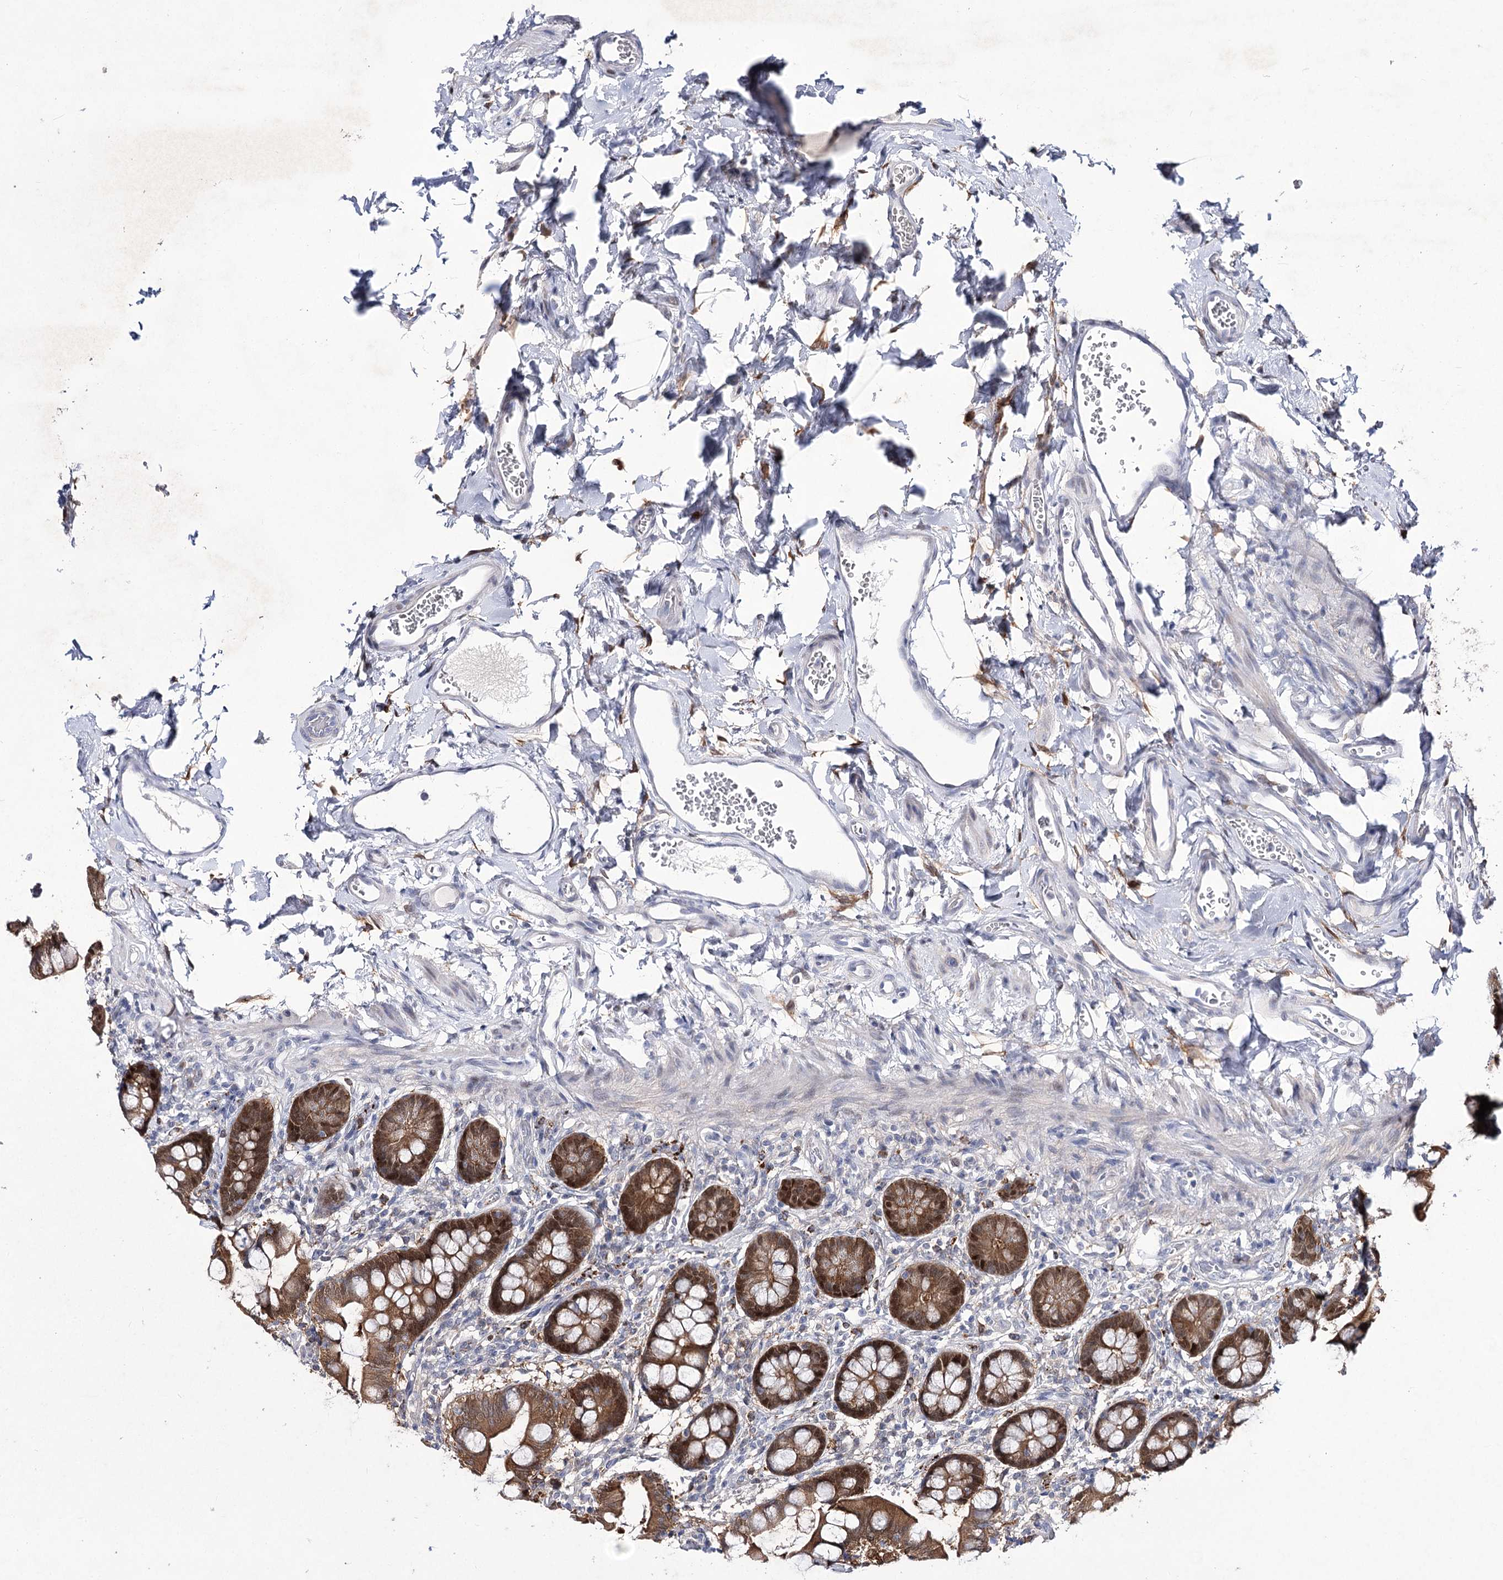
{"staining": {"intensity": "moderate", "quantity": ">75%", "location": "cytoplasmic/membranous,nuclear"}, "tissue": "small intestine", "cell_type": "Glandular cells", "image_type": "normal", "snomed": [{"axis": "morphology", "description": "Normal tissue, NOS"}, {"axis": "topography", "description": "Small intestine"}], "caption": "Immunohistochemistry (IHC) staining of normal small intestine, which demonstrates medium levels of moderate cytoplasmic/membranous,nuclear staining in approximately >75% of glandular cells indicating moderate cytoplasmic/membranous,nuclear protein staining. The staining was performed using DAB (brown) for protein detection and nuclei were counterstained in hematoxylin (blue).", "gene": "UGDH", "patient": {"sex": "male", "age": 52}}